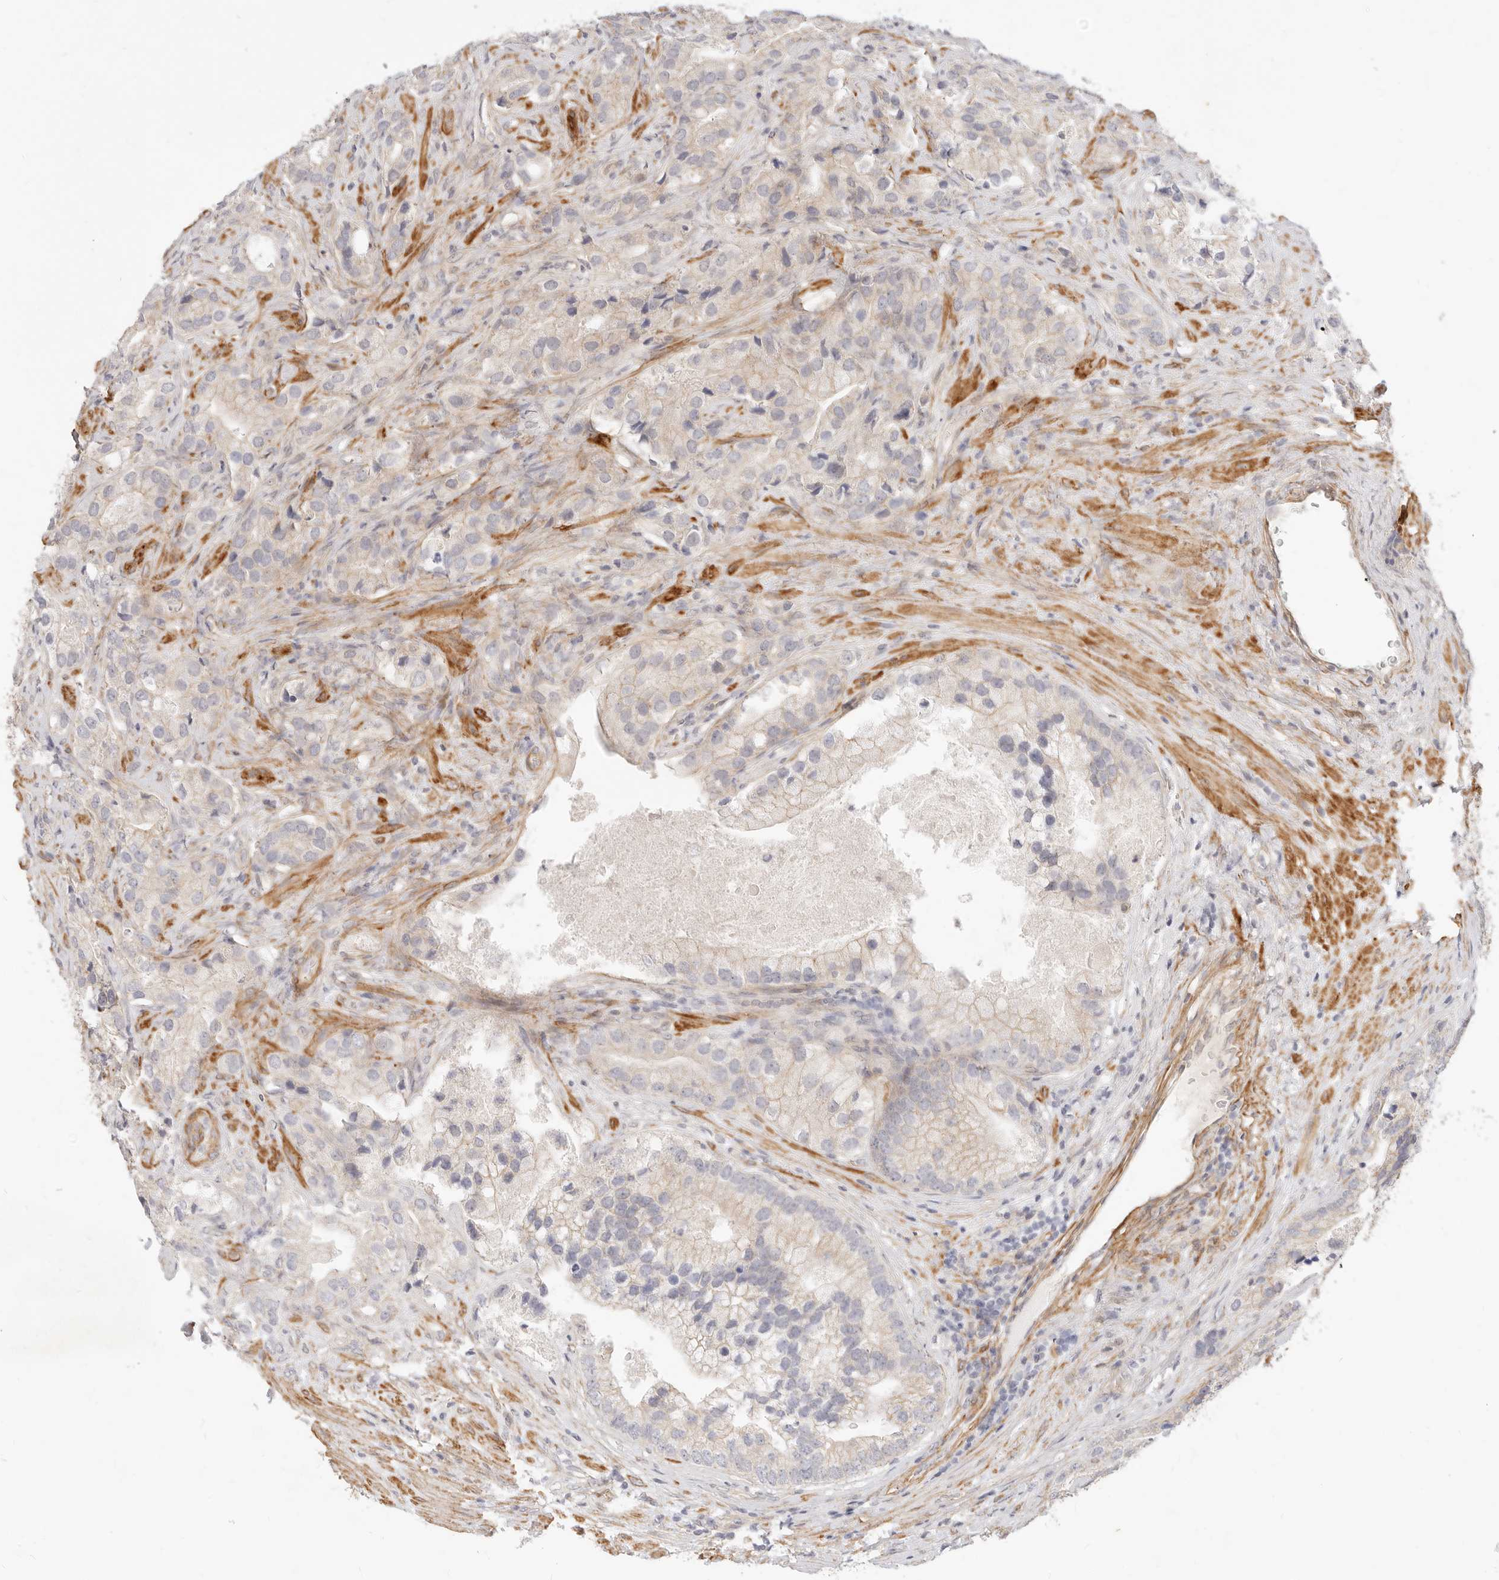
{"staining": {"intensity": "weak", "quantity": "25%-75%", "location": "cytoplasmic/membranous"}, "tissue": "prostate cancer", "cell_type": "Tumor cells", "image_type": "cancer", "snomed": [{"axis": "morphology", "description": "Adenocarcinoma, High grade"}, {"axis": "topography", "description": "Prostate"}], "caption": "Human prostate cancer (high-grade adenocarcinoma) stained with a brown dye exhibits weak cytoplasmic/membranous positive expression in about 25%-75% of tumor cells.", "gene": "UBXN10", "patient": {"sex": "male", "age": 70}}